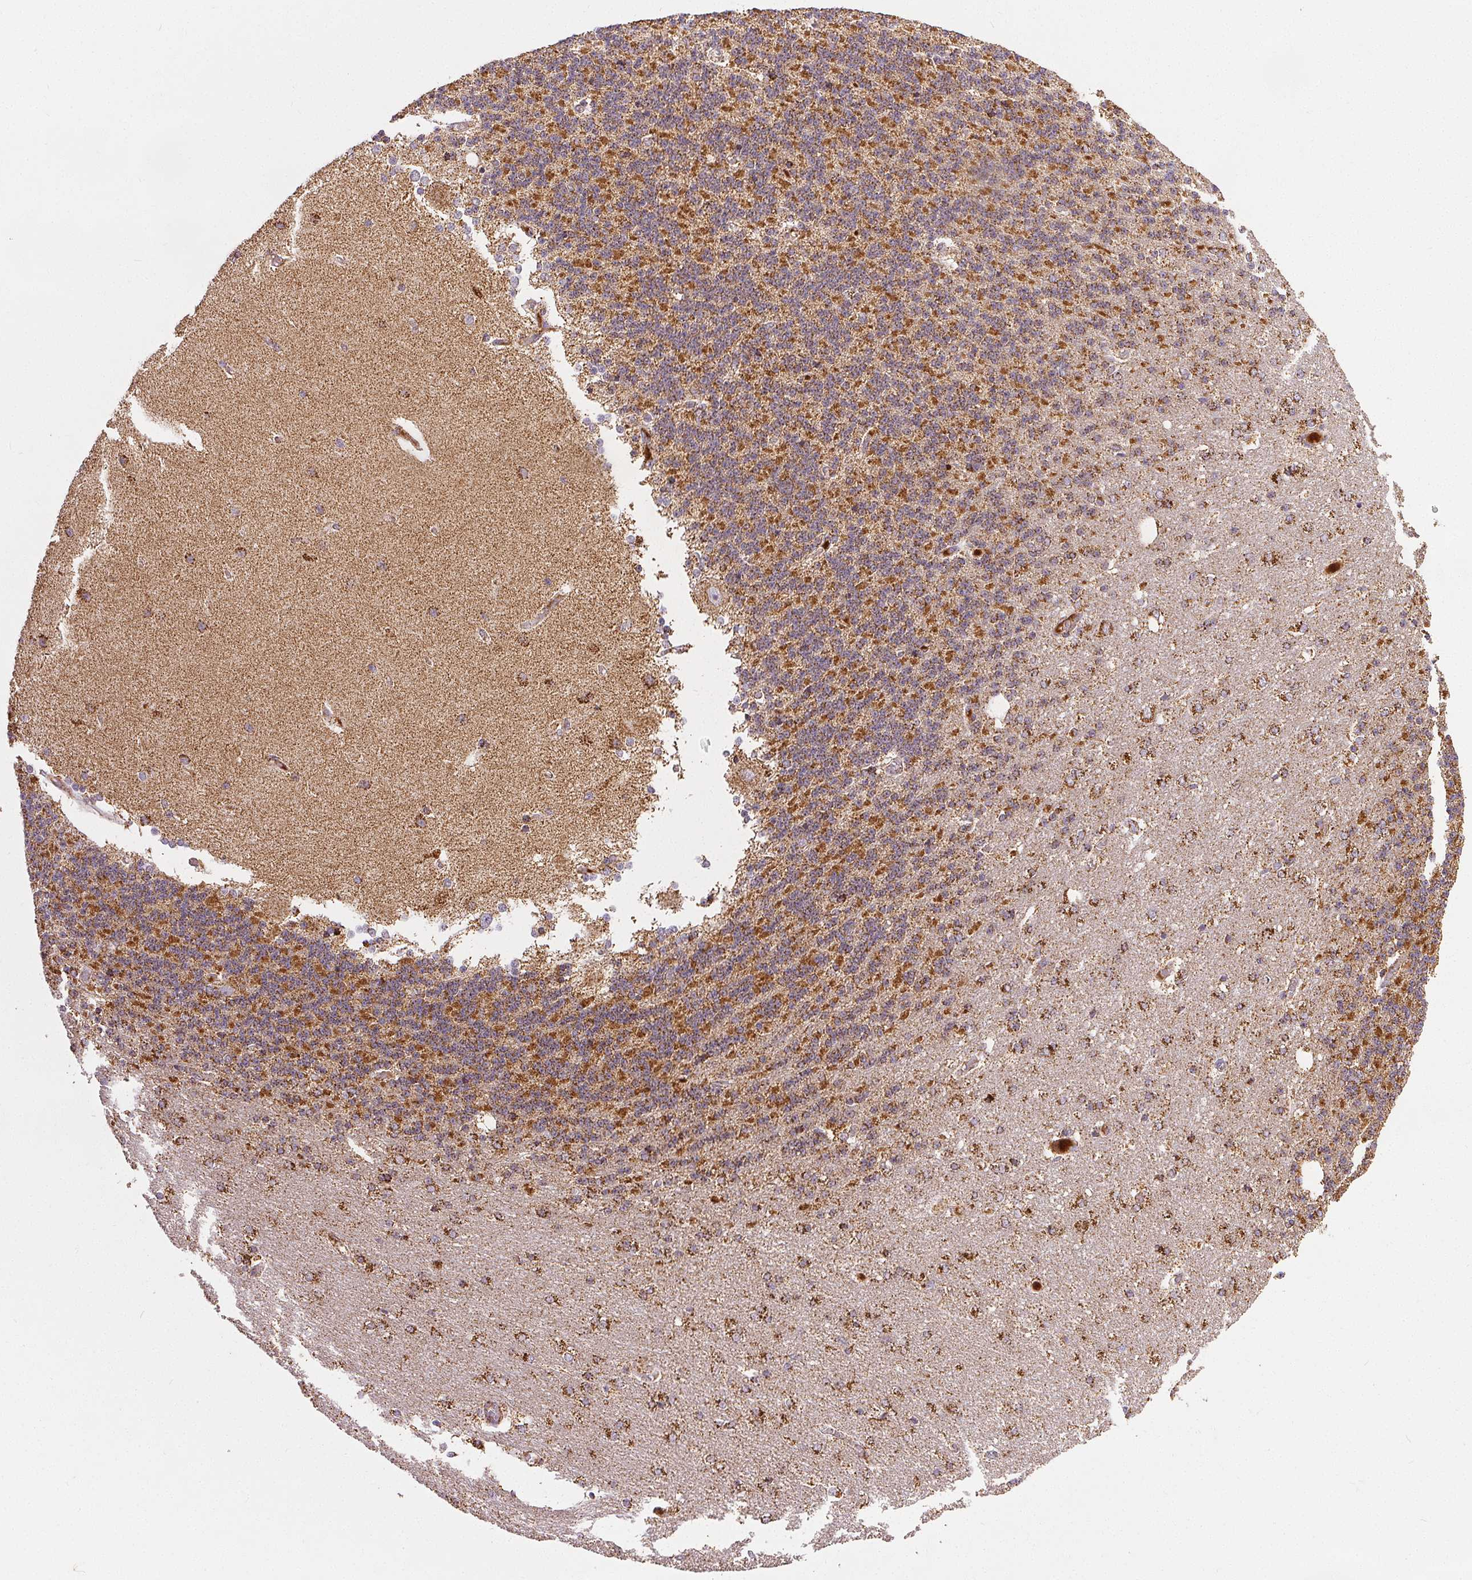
{"staining": {"intensity": "strong", "quantity": "25%-75%", "location": "cytoplasmic/membranous"}, "tissue": "cerebellum", "cell_type": "Cells in granular layer", "image_type": "normal", "snomed": [{"axis": "morphology", "description": "Normal tissue, NOS"}, {"axis": "topography", "description": "Cerebellum"}], "caption": "A photomicrograph of human cerebellum stained for a protein displays strong cytoplasmic/membranous brown staining in cells in granular layer. (DAB (3,3'-diaminobenzidine) = brown stain, brightfield microscopy at high magnification).", "gene": "SDHB", "patient": {"sex": "female", "age": 54}}